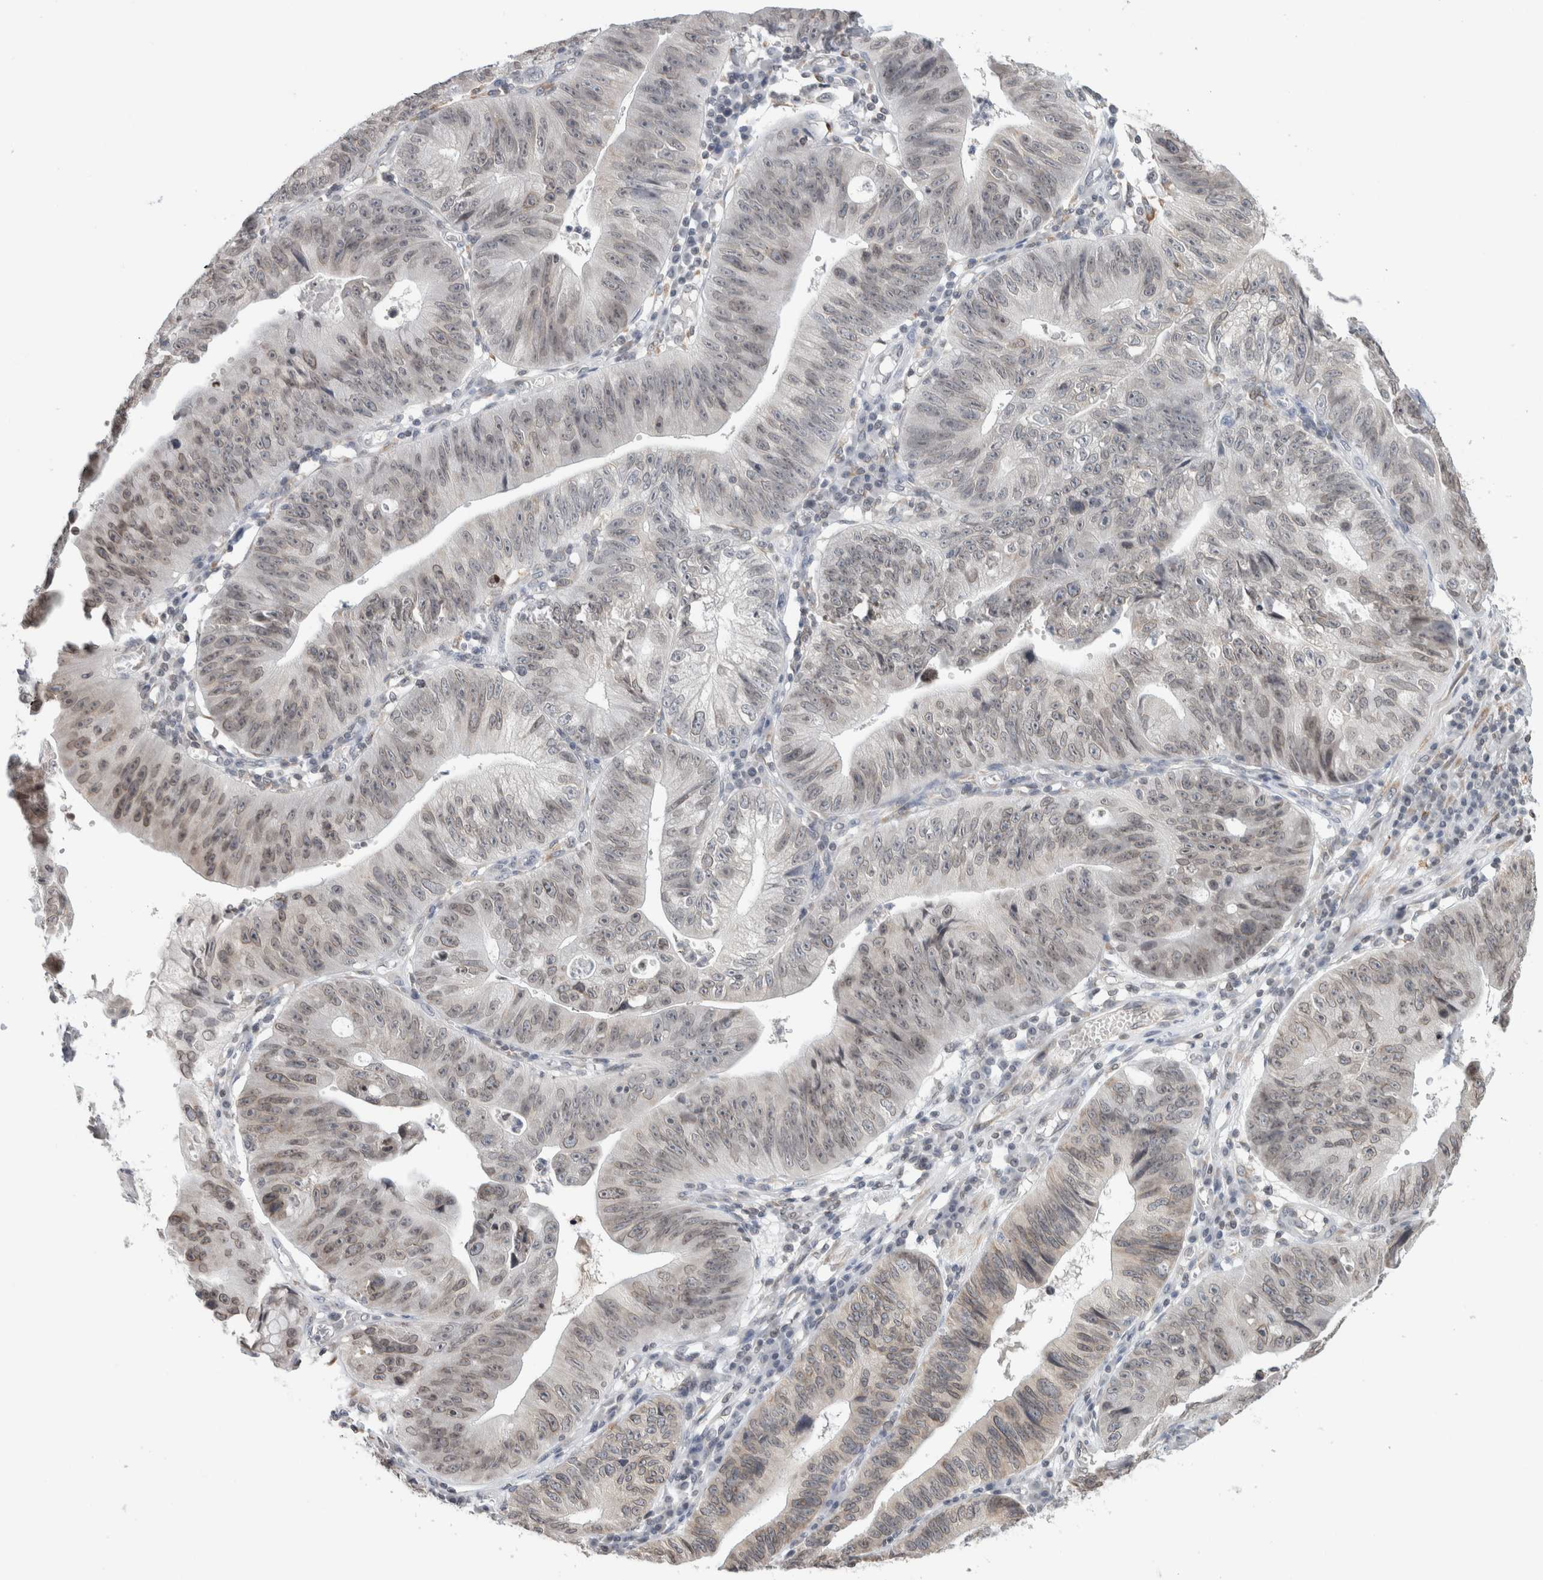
{"staining": {"intensity": "weak", "quantity": "25%-75%", "location": "cytoplasmic/membranous,nuclear"}, "tissue": "stomach cancer", "cell_type": "Tumor cells", "image_type": "cancer", "snomed": [{"axis": "morphology", "description": "Adenocarcinoma, NOS"}, {"axis": "topography", "description": "Stomach"}], "caption": "Immunohistochemistry of stomach cancer displays low levels of weak cytoplasmic/membranous and nuclear positivity in about 25%-75% of tumor cells.", "gene": "RBMX2", "patient": {"sex": "male", "age": 59}}